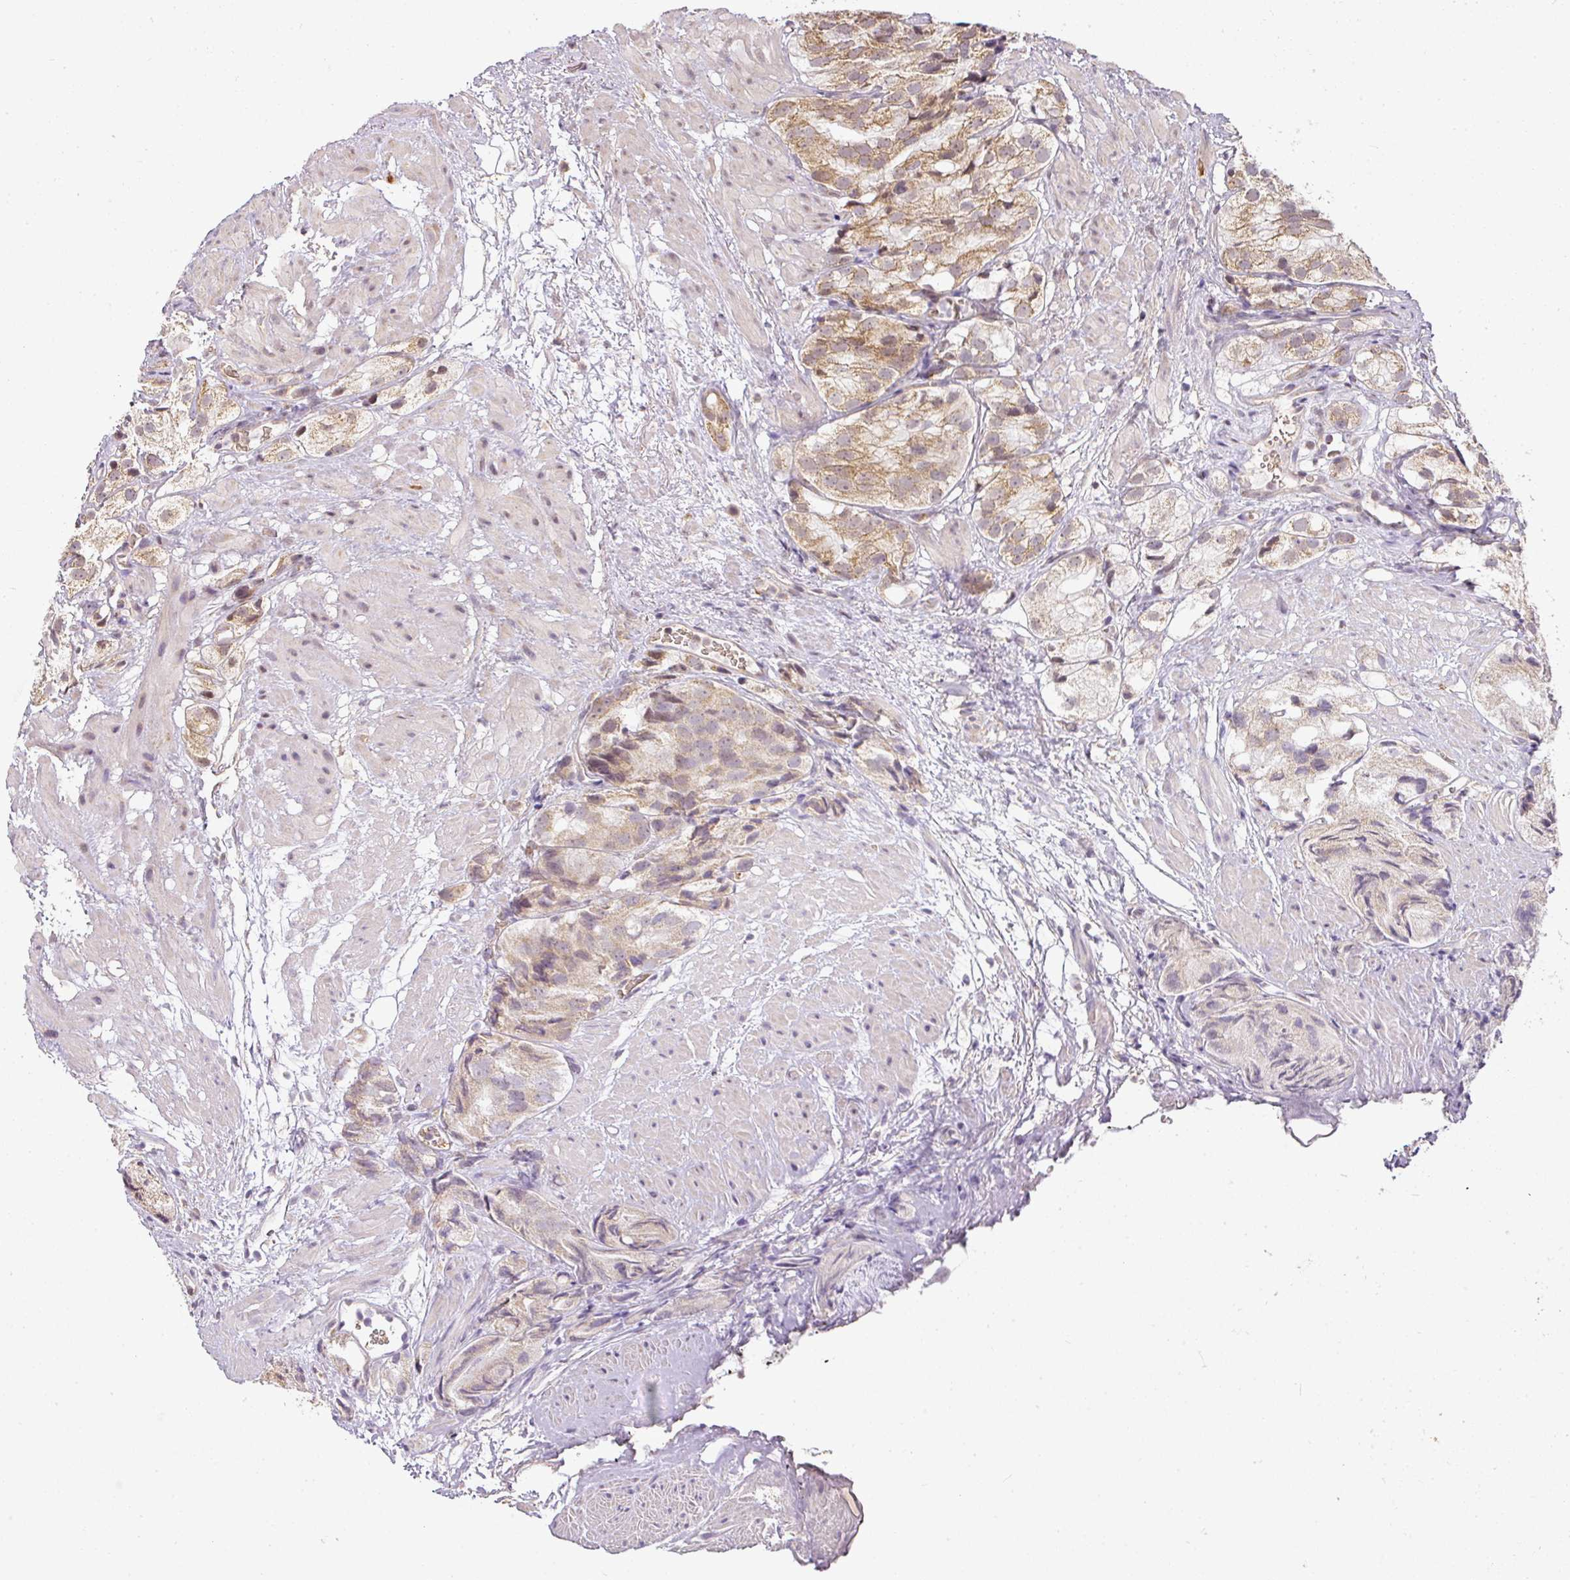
{"staining": {"intensity": "moderate", "quantity": "25%-75%", "location": "cytoplasmic/membranous"}, "tissue": "prostate cancer", "cell_type": "Tumor cells", "image_type": "cancer", "snomed": [{"axis": "morphology", "description": "Adenocarcinoma, High grade"}, {"axis": "topography", "description": "Prostate"}], "caption": "Approximately 25%-75% of tumor cells in adenocarcinoma (high-grade) (prostate) reveal moderate cytoplasmic/membranous protein staining as visualized by brown immunohistochemical staining.", "gene": "MYOM2", "patient": {"sex": "male", "age": 82}}